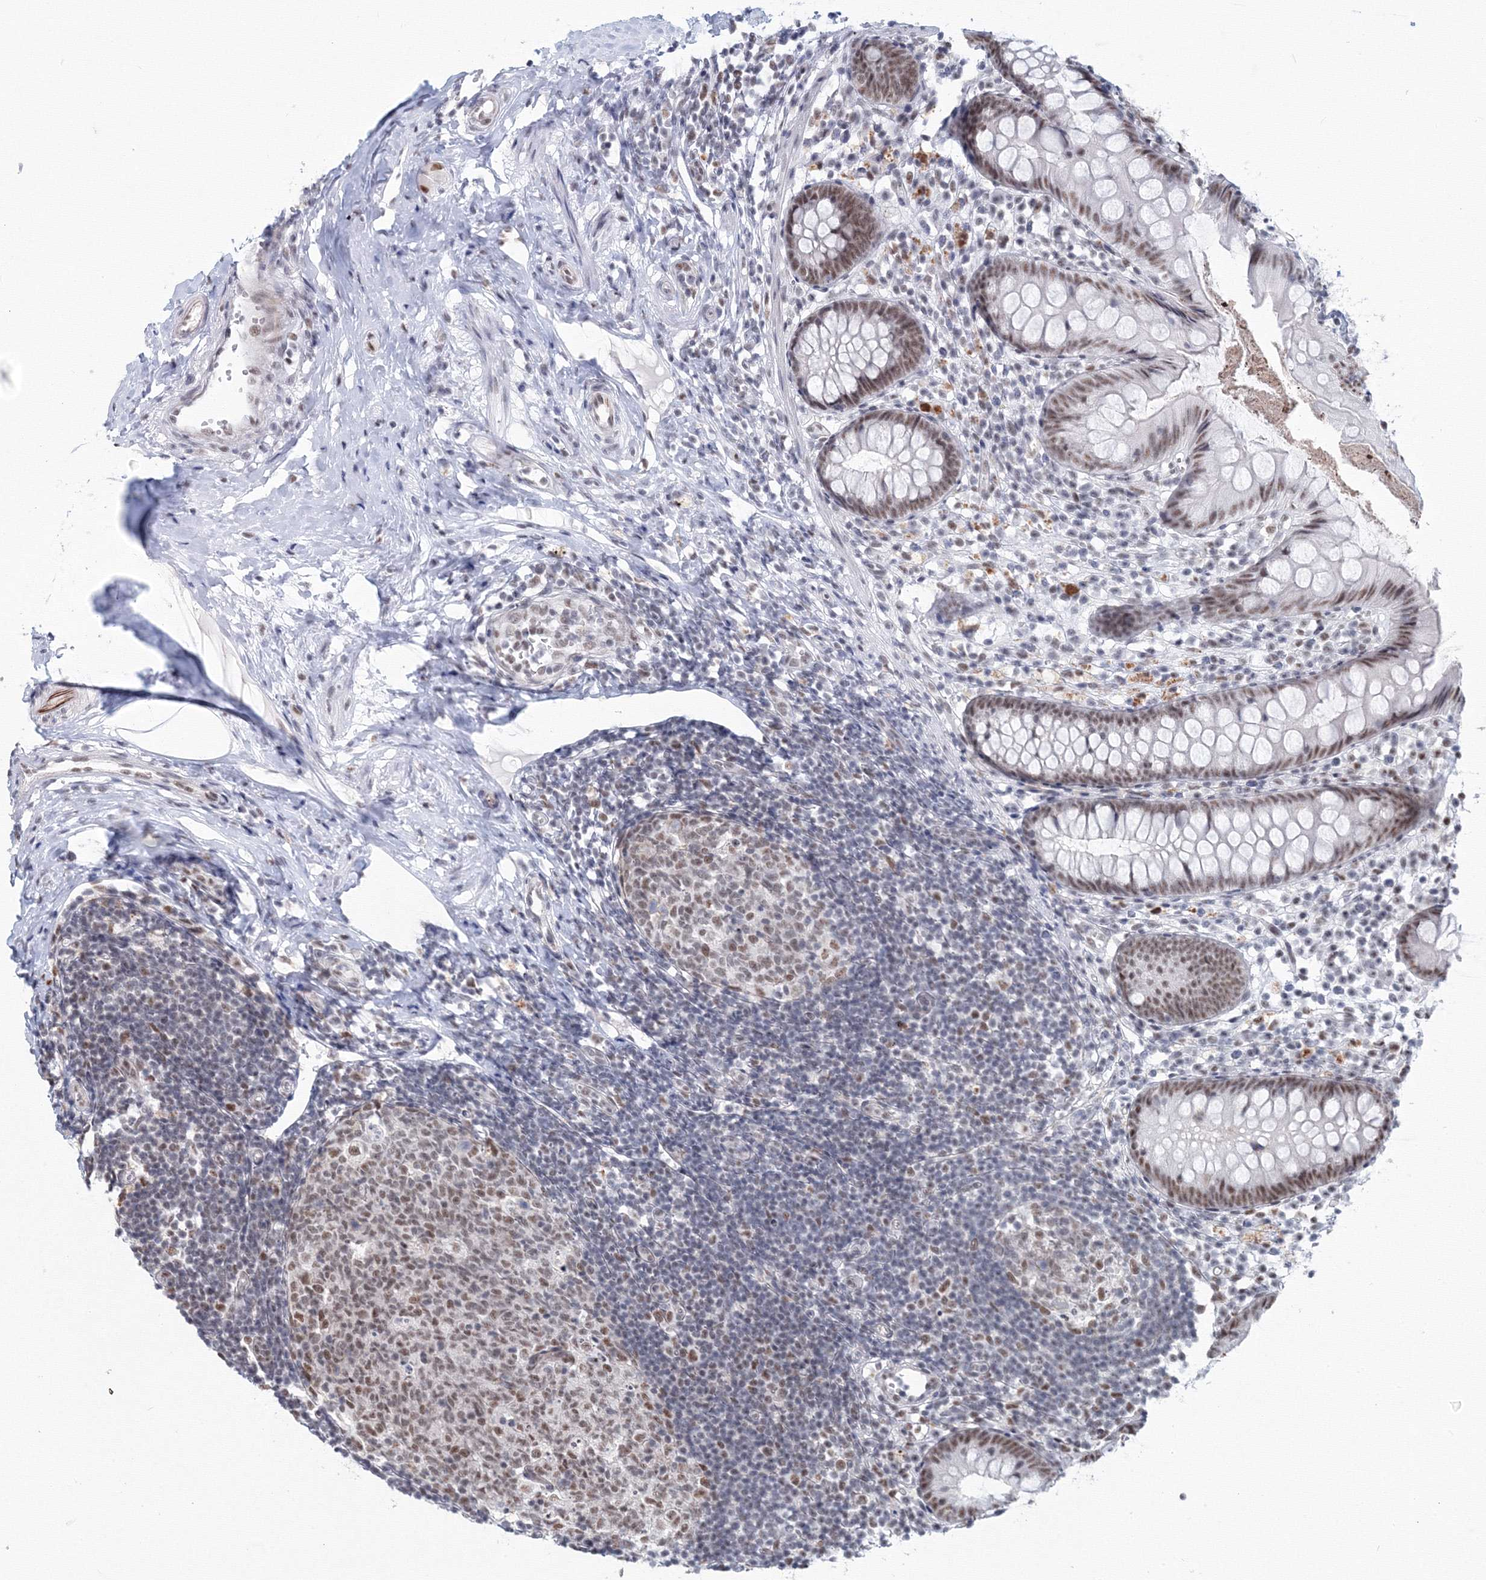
{"staining": {"intensity": "moderate", "quantity": ">75%", "location": "nuclear"}, "tissue": "appendix", "cell_type": "Glandular cells", "image_type": "normal", "snomed": [{"axis": "morphology", "description": "Normal tissue, NOS"}, {"axis": "topography", "description": "Appendix"}], "caption": "Protein expression analysis of benign appendix shows moderate nuclear positivity in about >75% of glandular cells. The protein of interest is shown in brown color, while the nuclei are stained blue.", "gene": "SF3B6", "patient": {"sex": "female", "age": 20}}